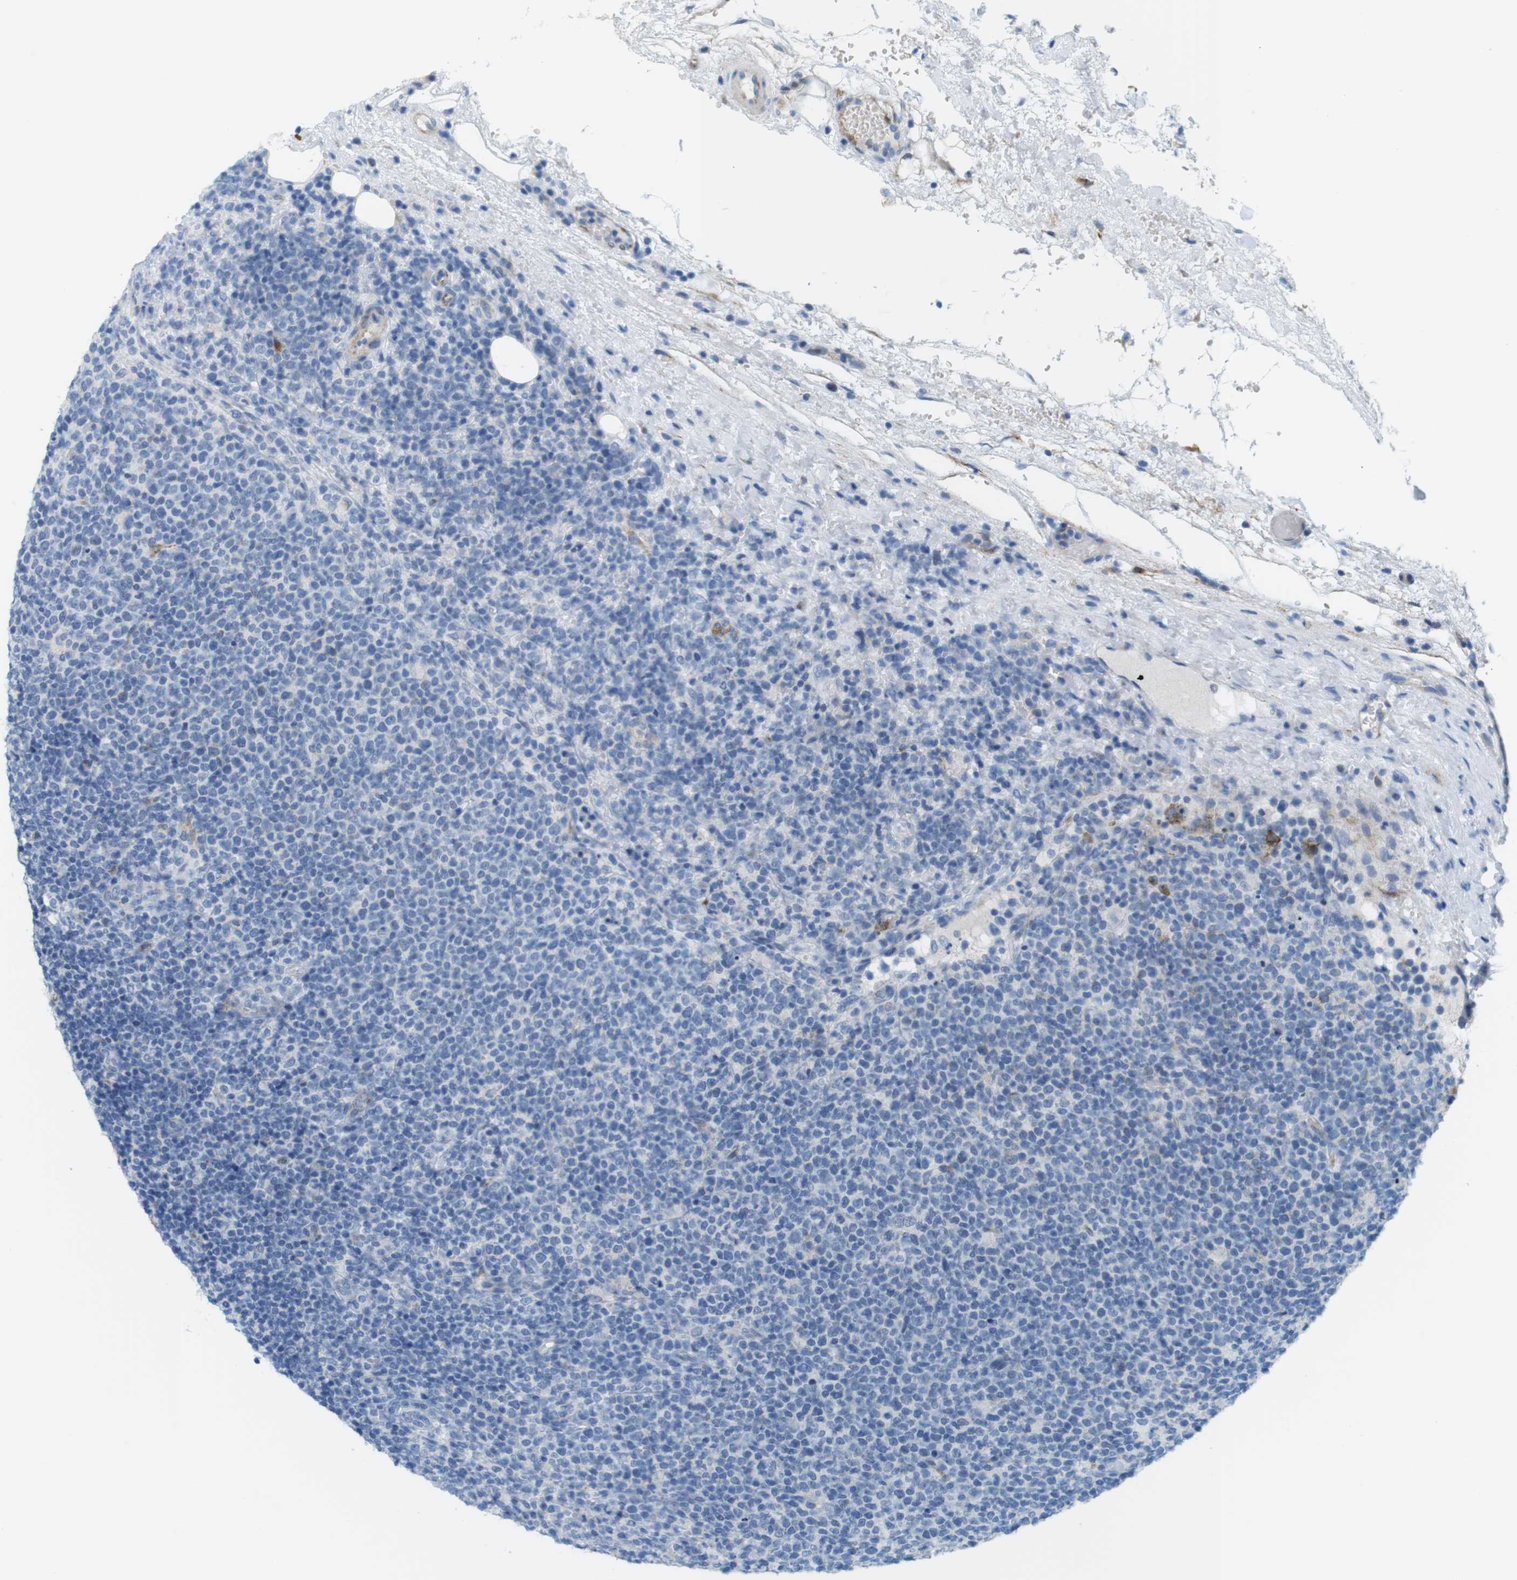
{"staining": {"intensity": "negative", "quantity": "none", "location": "none"}, "tissue": "lymphoma", "cell_type": "Tumor cells", "image_type": "cancer", "snomed": [{"axis": "morphology", "description": "Malignant lymphoma, non-Hodgkin's type, High grade"}, {"axis": "topography", "description": "Lymph node"}], "caption": "Tumor cells show no significant expression in lymphoma.", "gene": "MYH9", "patient": {"sex": "male", "age": 61}}